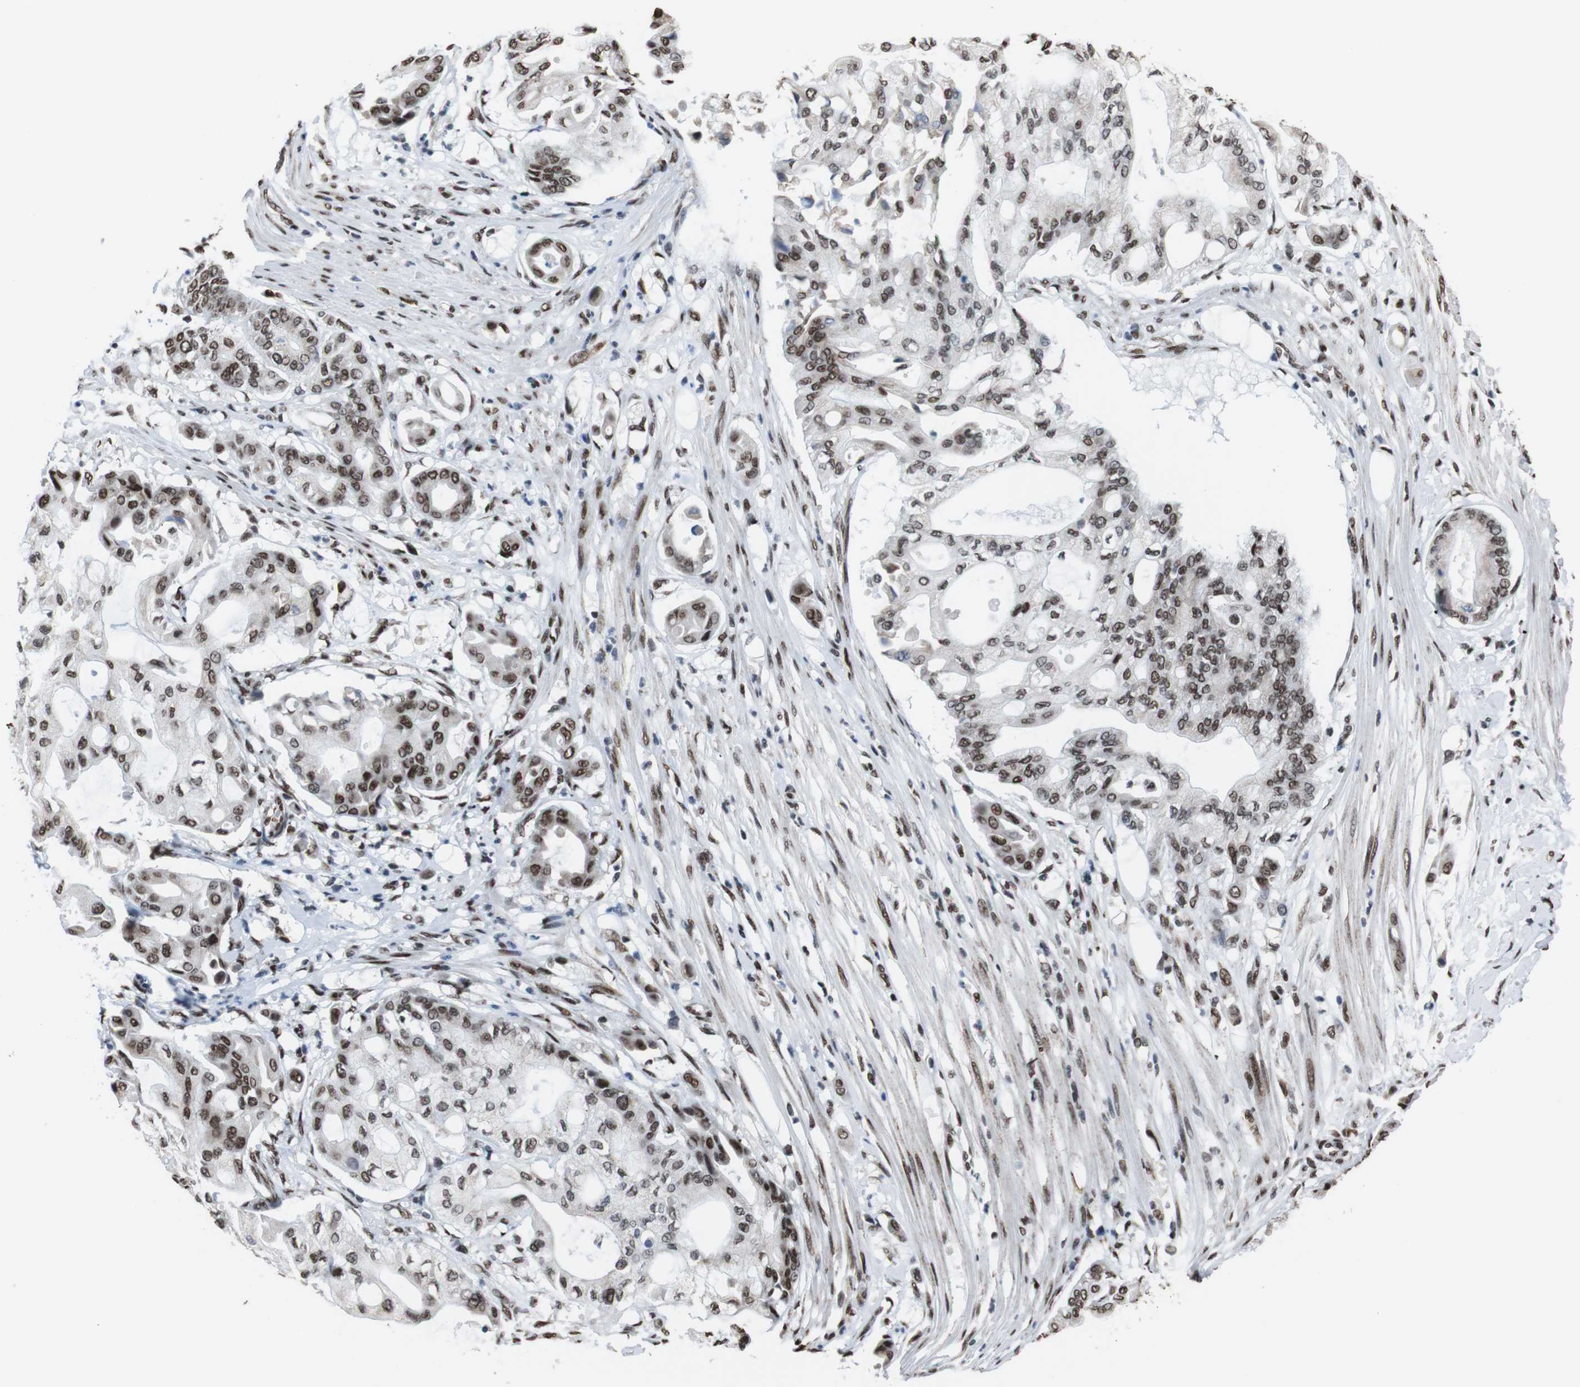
{"staining": {"intensity": "moderate", "quantity": ">75%", "location": "nuclear"}, "tissue": "pancreatic cancer", "cell_type": "Tumor cells", "image_type": "cancer", "snomed": [{"axis": "morphology", "description": "Adenocarcinoma, NOS"}, {"axis": "morphology", "description": "Adenocarcinoma, metastatic, NOS"}, {"axis": "topography", "description": "Lymph node"}, {"axis": "topography", "description": "Pancreas"}, {"axis": "topography", "description": "Duodenum"}], "caption": "Protein expression analysis of pancreatic cancer (adenocarcinoma) displays moderate nuclear staining in approximately >75% of tumor cells.", "gene": "ROMO1", "patient": {"sex": "female", "age": 64}}